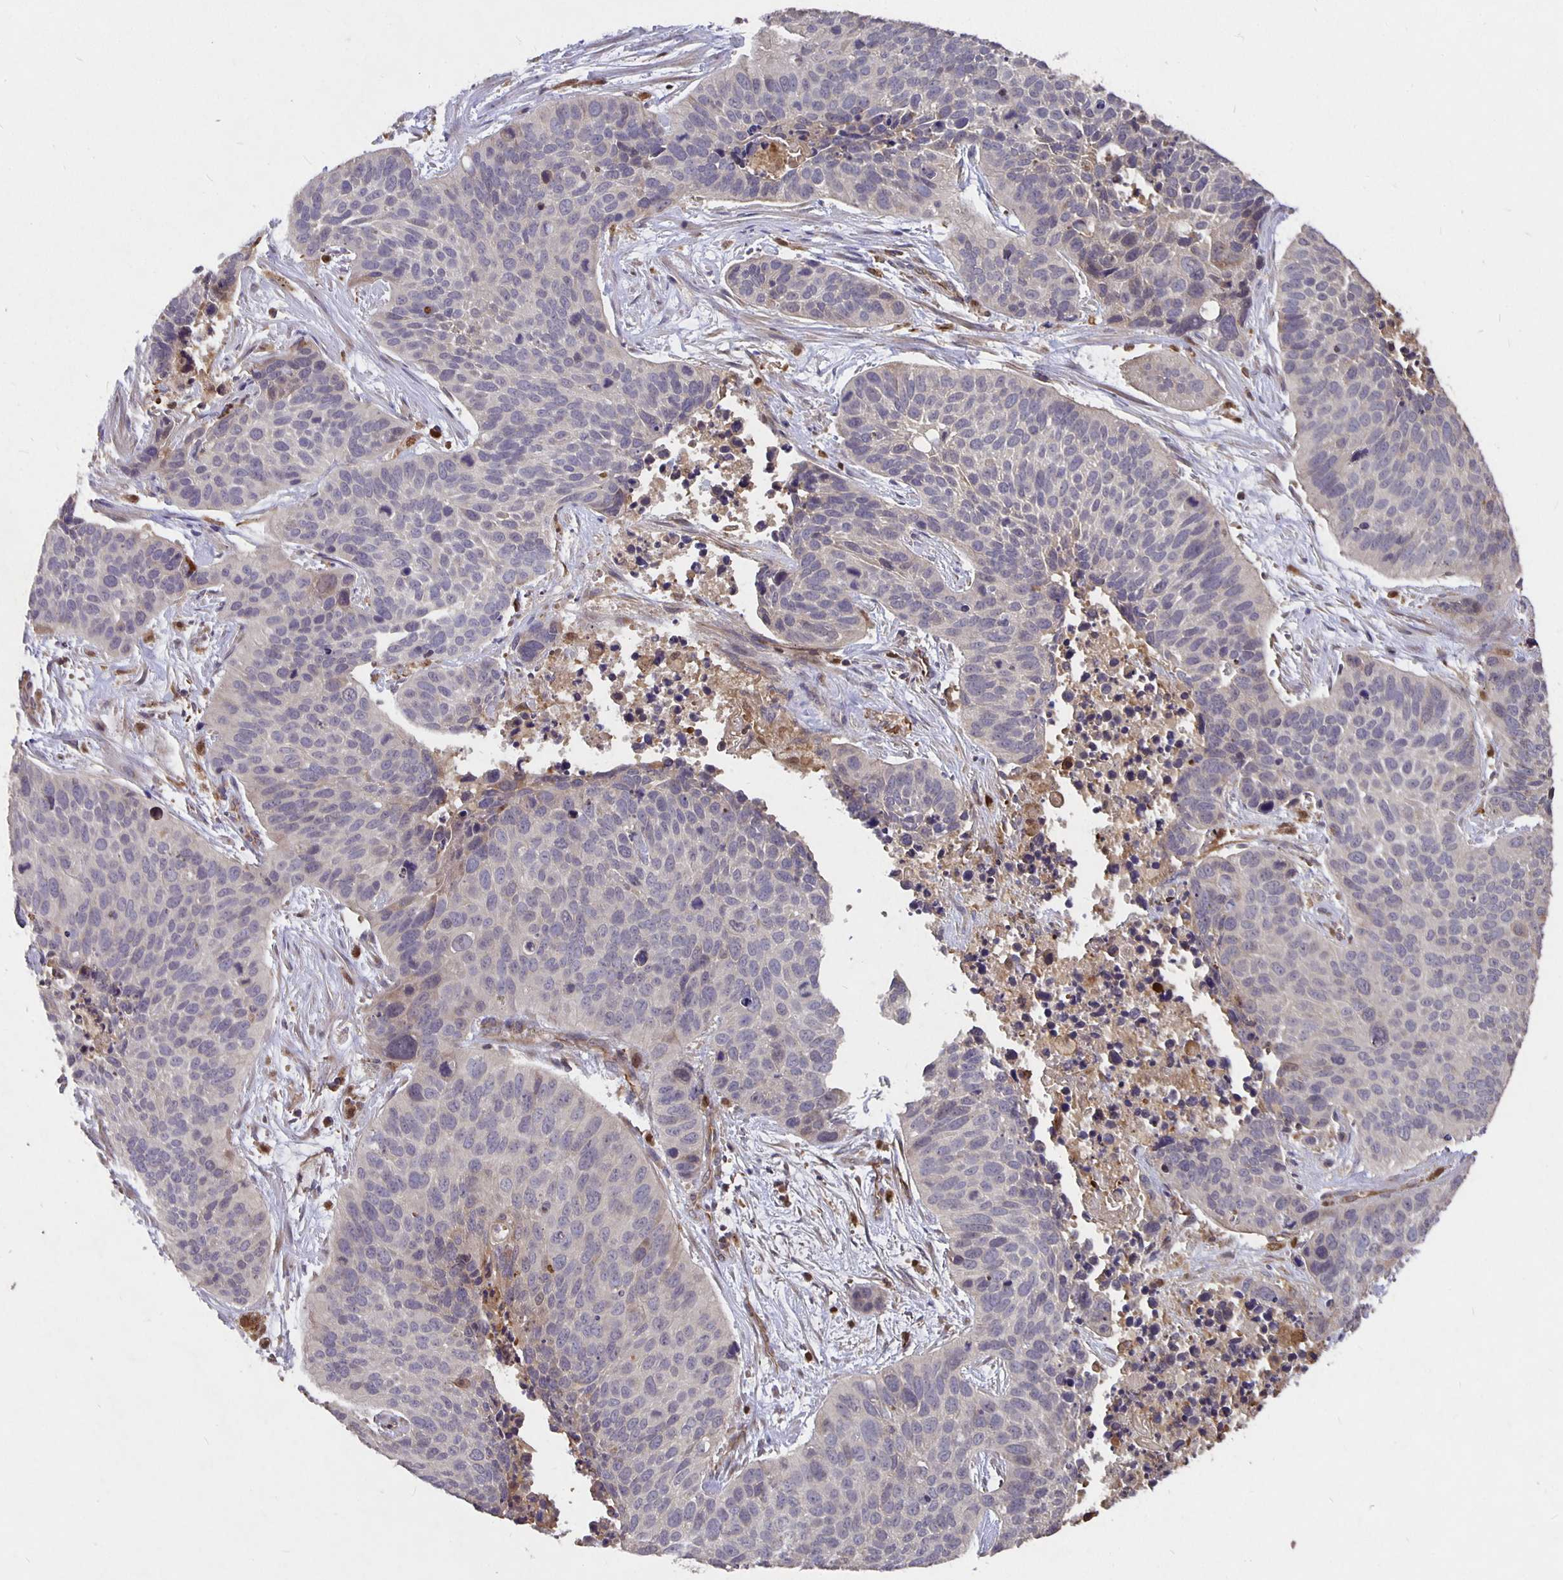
{"staining": {"intensity": "negative", "quantity": "none", "location": "none"}, "tissue": "lung cancer", "cell_type": "Tumor cells", "image_type": "cancer", "snomed": [{"axis": "morphology", "description": "Squamous cell carcinoma, NOS"}, {"axis": "topography", "description": "Lung"}], "caption": "The micrograph shows no staining of tumor cells in lung cancer.", "gene": "NOG", "patient": {"sex": "male", "age": 62}}